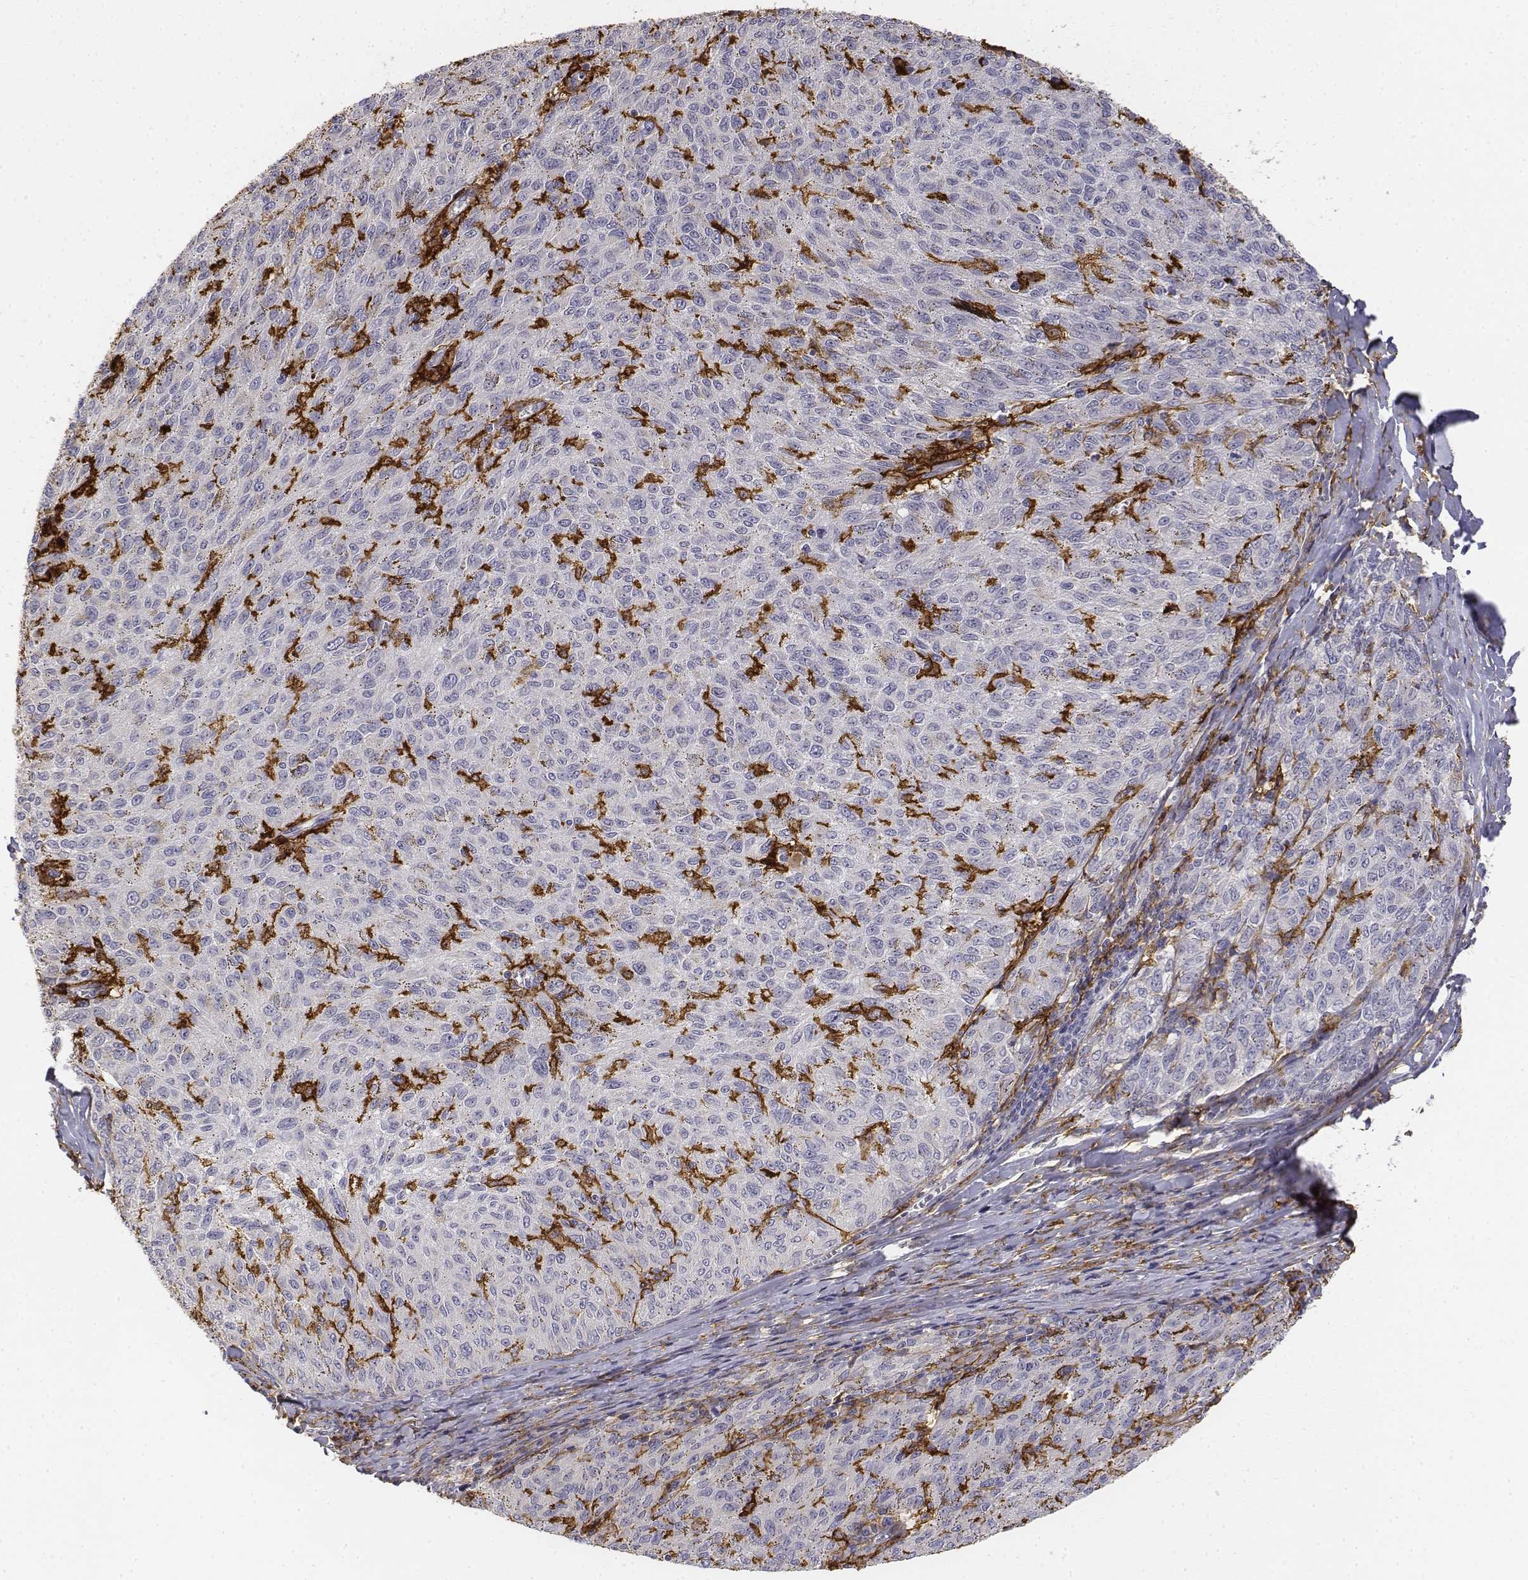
{"staining": {"intensity": "negative", "quantity": "none", "location": "none"}, "tissue": "melanoma", "cell_type": "Tumor cells", "image_type": "cancer", "snomed": [{"axis": "morphology", "description": "Malignant melanoma, NOS"}, {"axis": "topography", "description": "Skin"}], "caption": "This histopathology image is of malignant melanoma stained with IHC to label a protein in brown with the nuclei are counter-stained blue. There is no expression in tumor cells.", "gene": "CD14", "patient": {"sex": "female", "age": 72}}